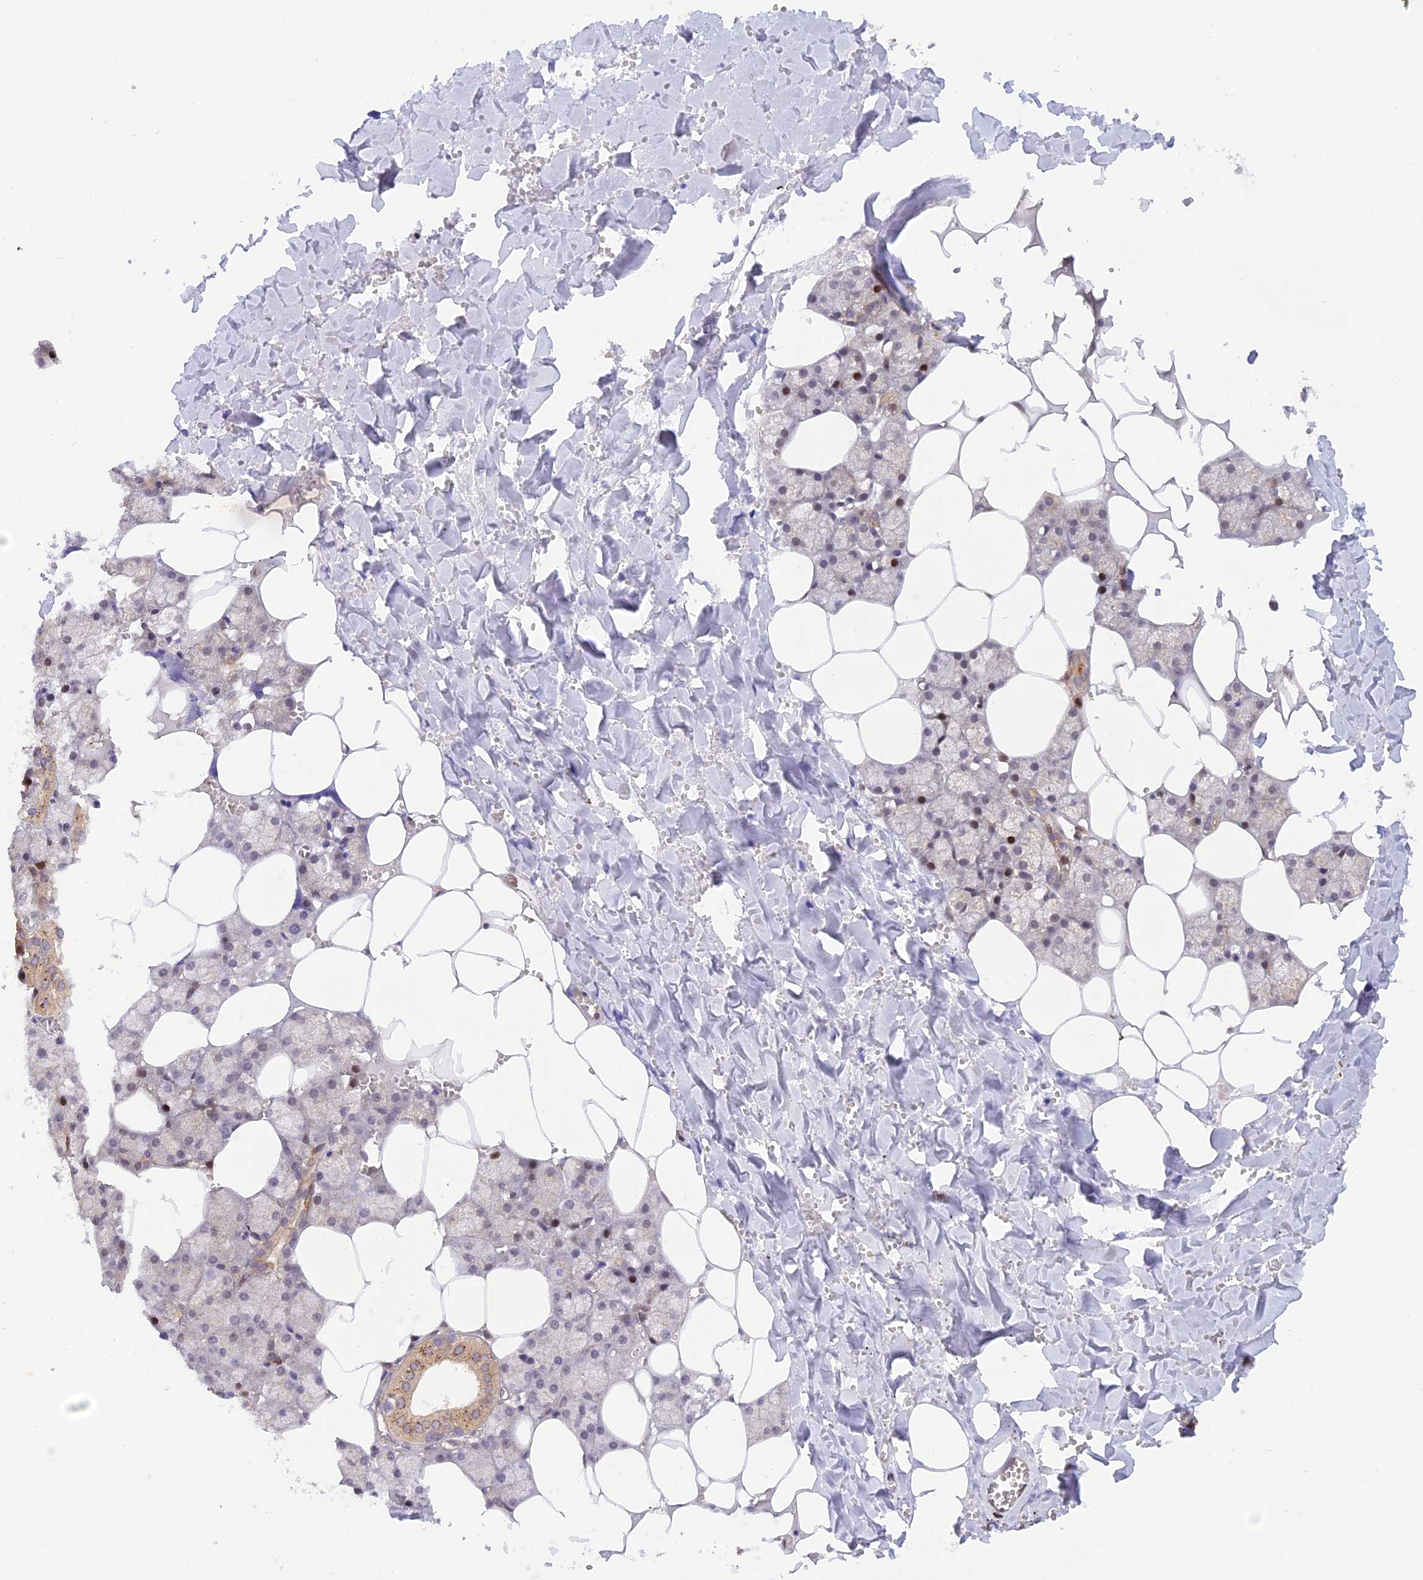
{"staining": {"intensity": "moderate", "quantity": "25%-75%", "location": "cytoplasmic/membranous,nuclear"}, "tissue": "salivary gland", "cell_type": "Glandular cells", "image_type": "normal", "snomed": [{"axis": "morphology", "description": "Normal tissue, NOS"}, {"axis": "topography", "description": "Salivary gland"}], "caption": "Glandular cells display medium levels of moderate cytoplasmic/membranous,nuclear expression in approximately 25%-75% of cells in unremarkable human salivary gland.", "gene": "SAMD4A", "patient": {"sex": "male", "age": 62}}